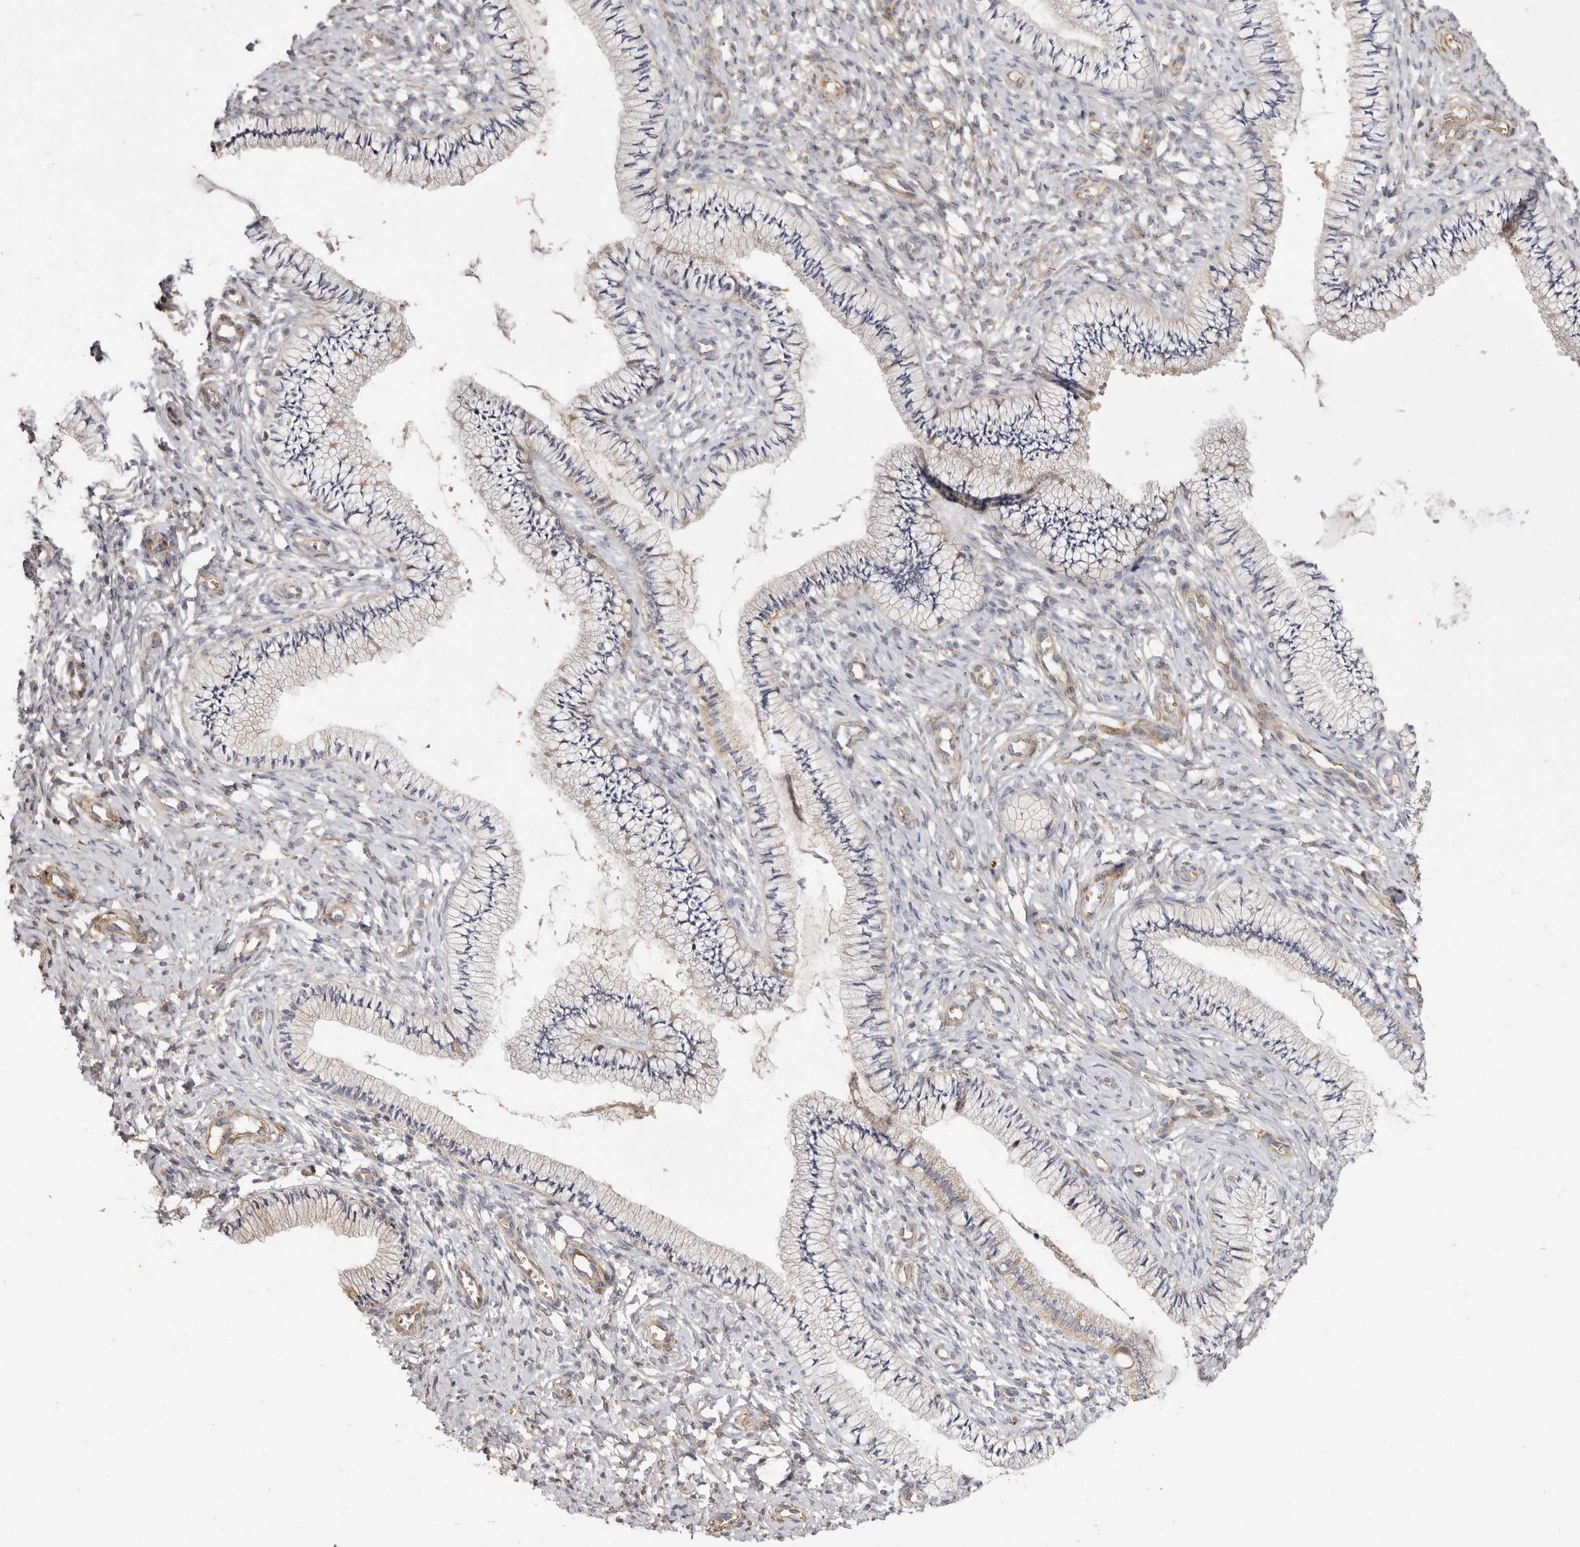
{"staining": {"intensity": "negative", "quantity": "none", "location": "none"}, "tissue": "cervix", "cell_type": "Glandular cells", "image_type": "normal", "snomed": [{"axis": "morphology", "description": "Normal tissue, NOS"}, {"axis": "topography", "description": "Cervix"}], "caption": "This is a photomicrograph of immunohistochemistry (IHC) staining of unremarkable cervix, which shows no positivity in glandular cells. (Brightfield microscopy of DAB (3,3'-diaminobenzidine) IHC at high magnification).", "gene": "ADAMTS9", "patient": {"sex": "female", "age": 36}}